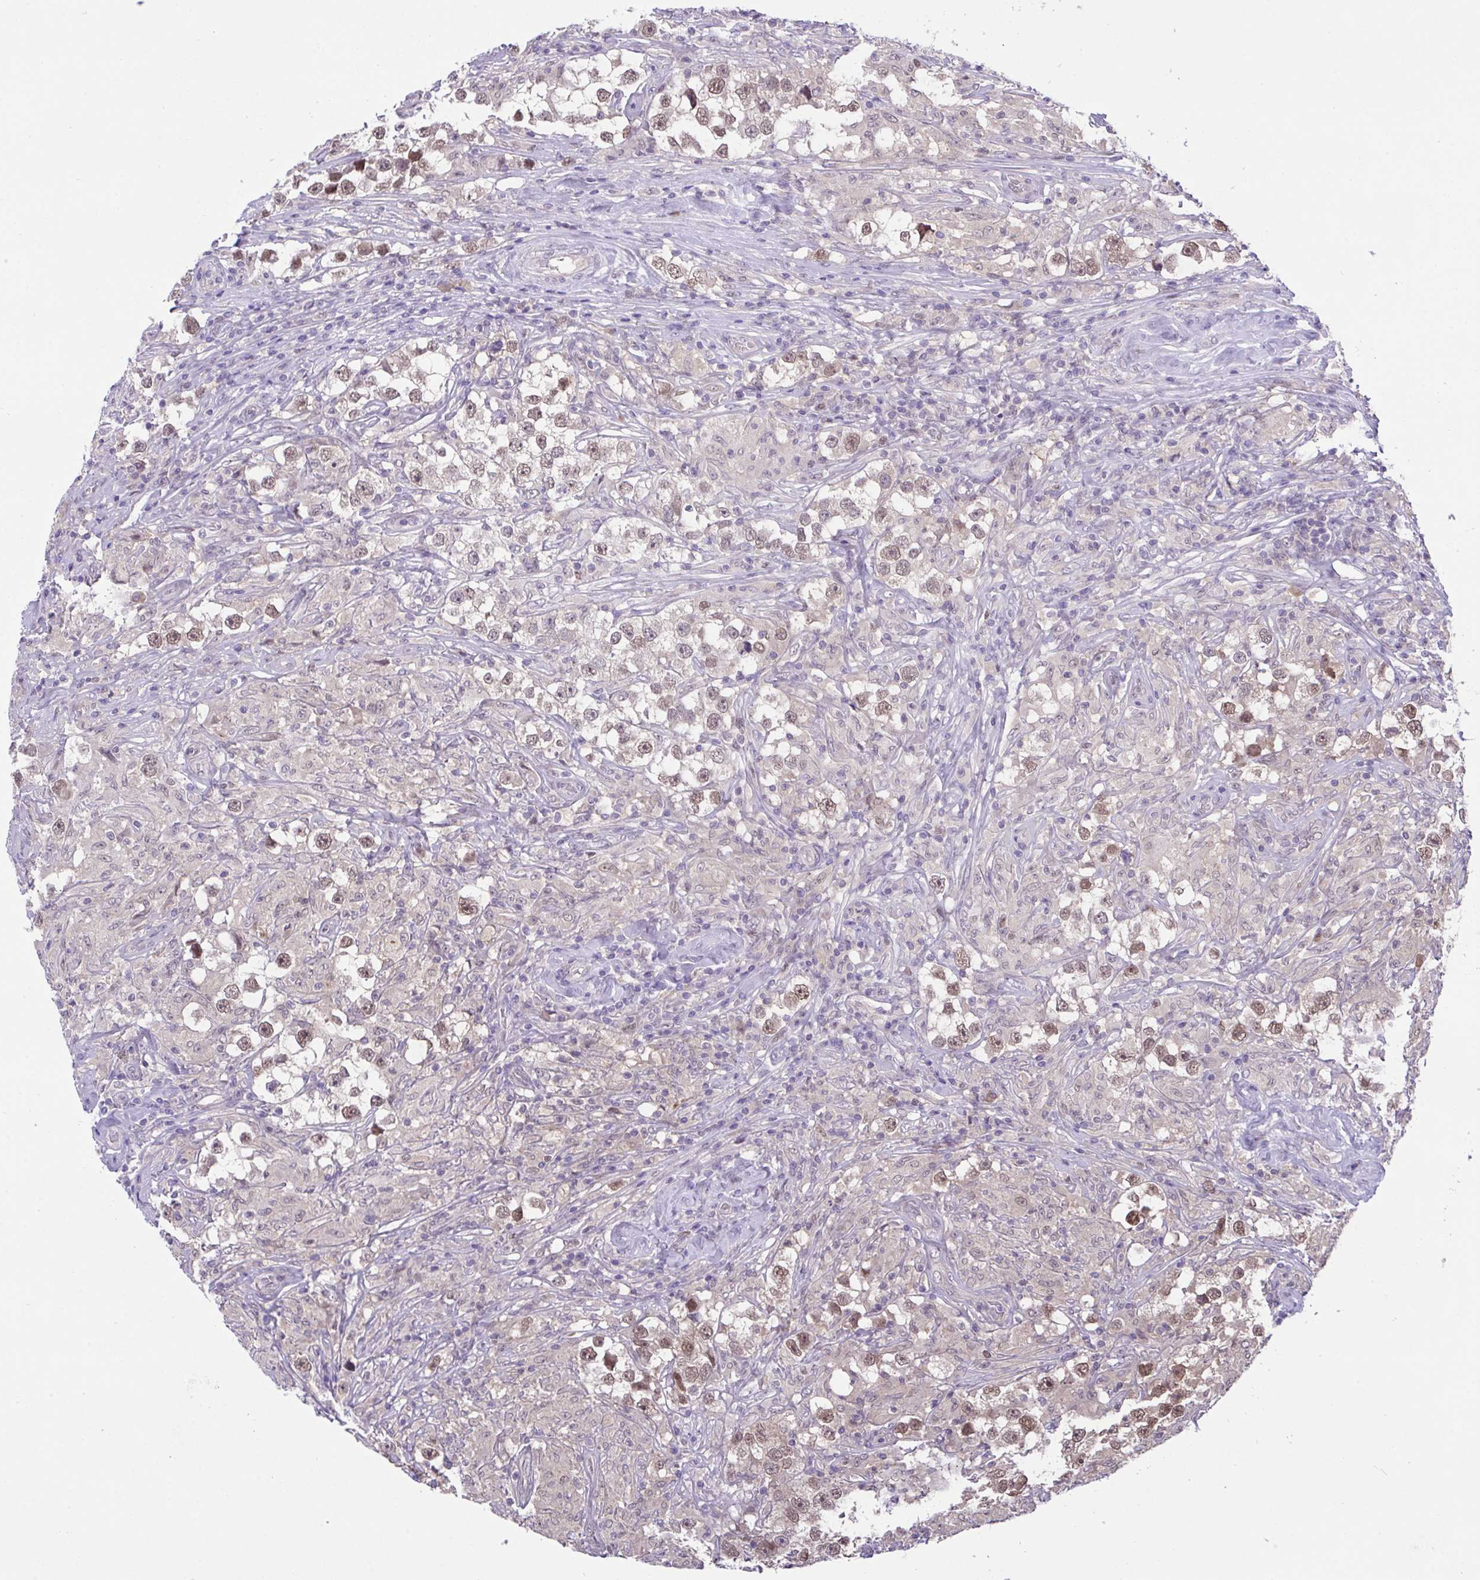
{"staining": {"intensity": "moderate", "quantity": "25%-75%", "location": "nuclear"}, "tissue": "testis cancer", "cell_type": "Tumor cells", "image_type": "cancer", "snomed": [{"axis": "morphology", "description": "Seminoma, NOS"}, {"axis": "topography", "description": "Testis"}], "caption": "Immunohistochemistry of human testis seminoma shows medium levels of moderate nuclear positivity in about 25%-75% of tumor cells. The protein is shown in brown color, while the nuclei are stained blue.", "gene": "ZNF444", "patient": {"sex": "male", "age": 46}}